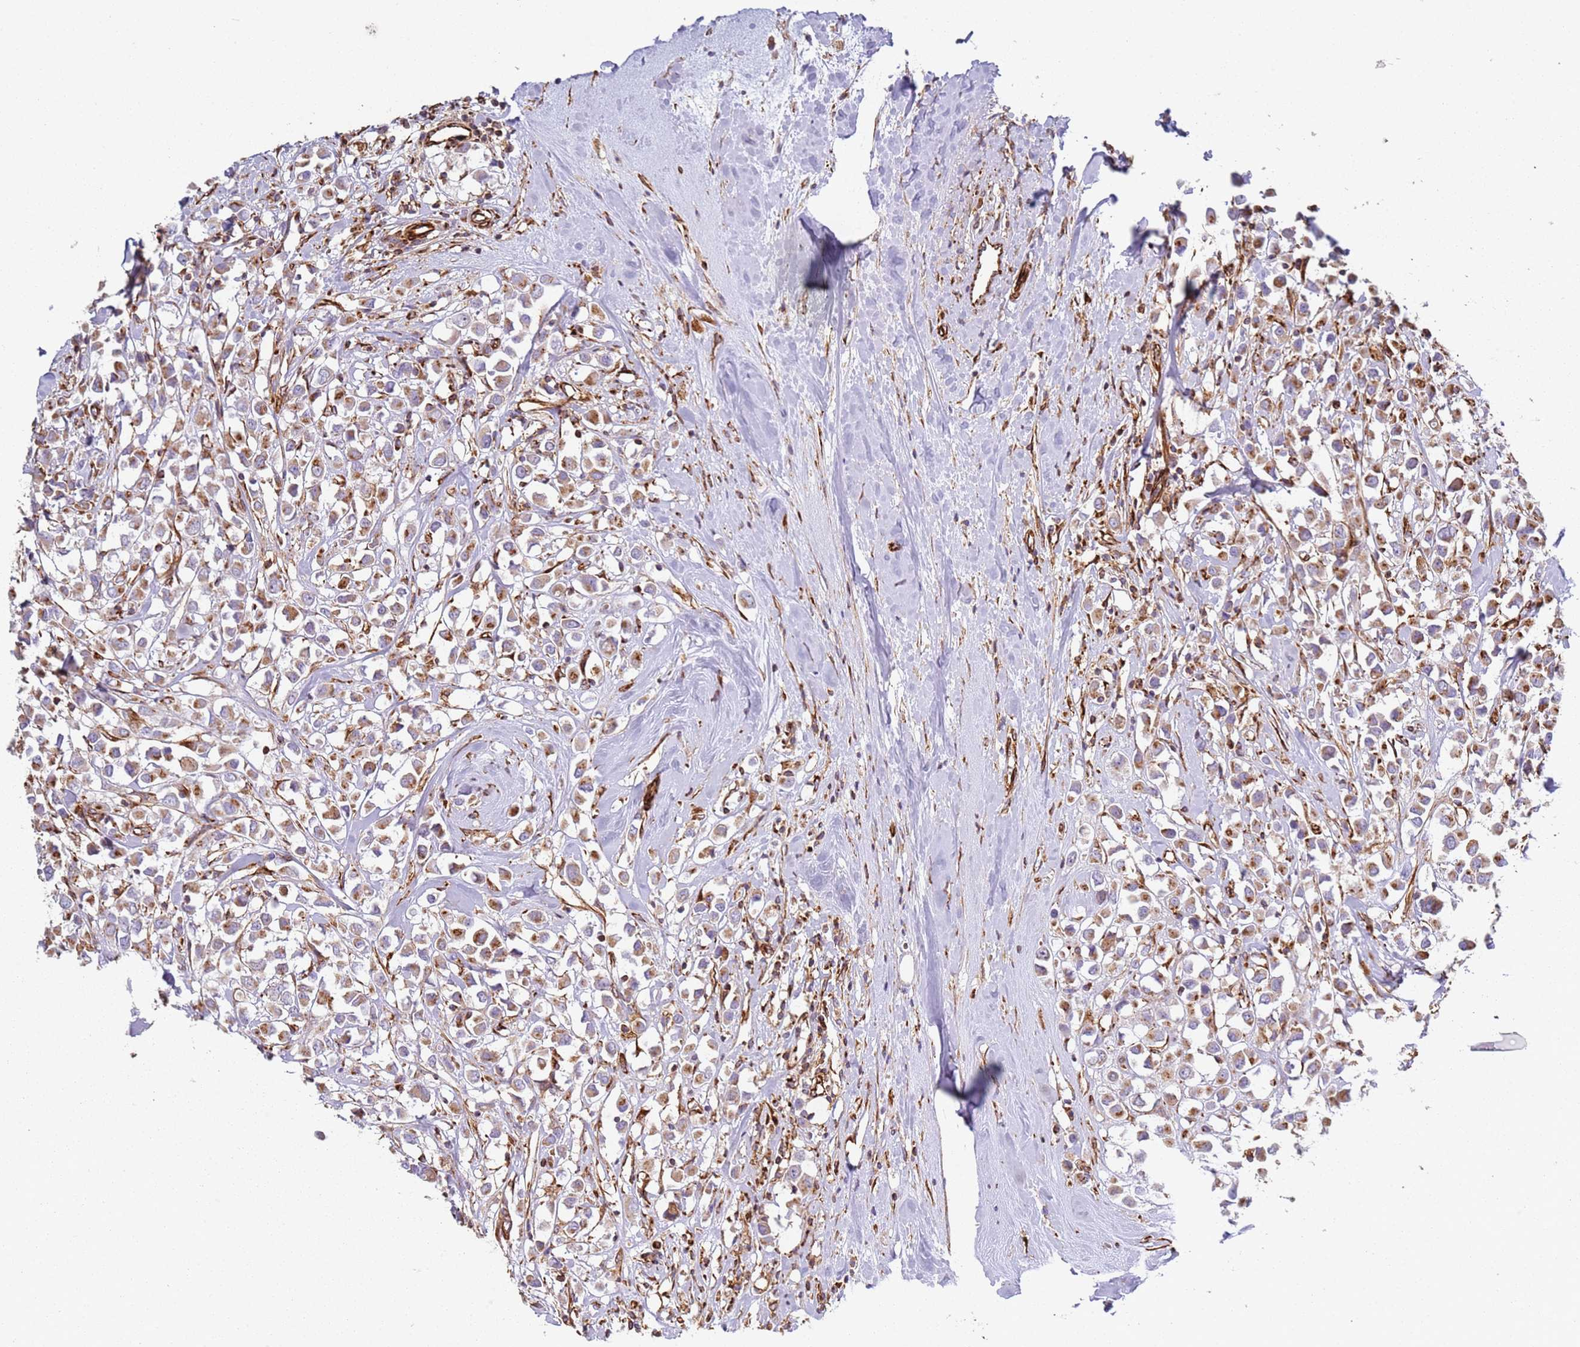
{"staining": {"intensity": "moderate", "quantity": ">75%", "location": "cytoplasmic/membranous"}, "tissue": "breast cancer", "cell_type": "Tumor cells", "image_type": "cancer", "snomed": [{"axis": "morphology", "description": "Duct carcinoma"}, {"axis": "topography", "description": "Breast"}], "caption": "Human invasive ductal carcinoma (breast) stained with a brown dye shows moderate cytoplasmic/membranous positive expression in approximately >75% of tumor cells.", "gene": "SNAPIN", "patient": {"sex": "female", "age": 87}}